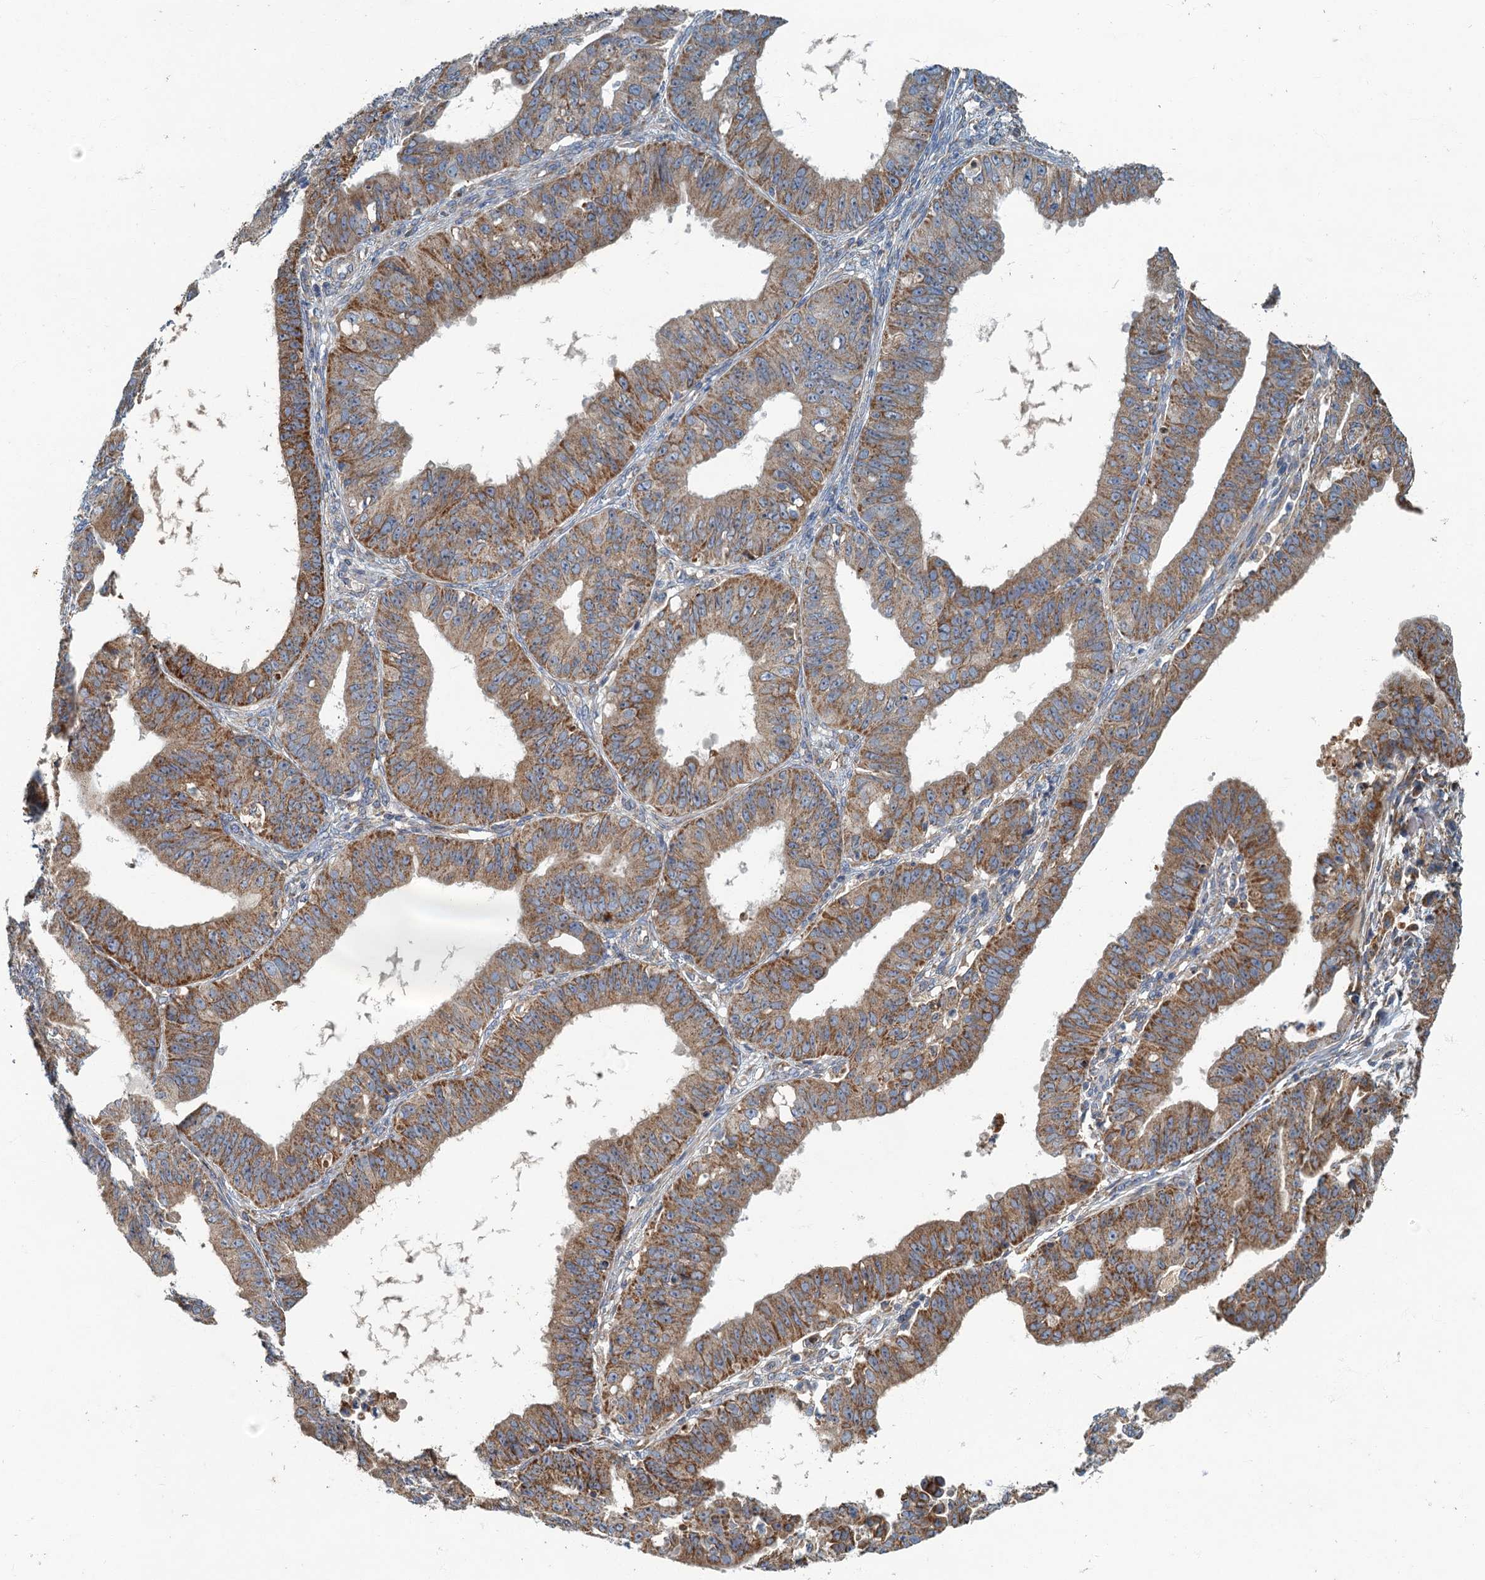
{"staining": {"intensity": "moderate", "quantity": ">75%", "location": "cytoplasmic/membranous"}, "tissue": "ovarian cancer", "cell_type": "Tumor cells", "image_type": "cancer", "snomed": [{"axis": "morphology", "description": "Carcinoma, endometroid"}, {"axis": "topography", "description": "Appendix"}, {"axis": "topography", "description": "Ovary"}], "caption": "High-power microscopy captured an IHC image of endometroid carcinoma (ovarian), revealing moderate cytoplasmic/membranous positivity in approximately >75% of tumor cells.", "gene": "SPDYC", "patient": {"sex": "female", "age": 42}}